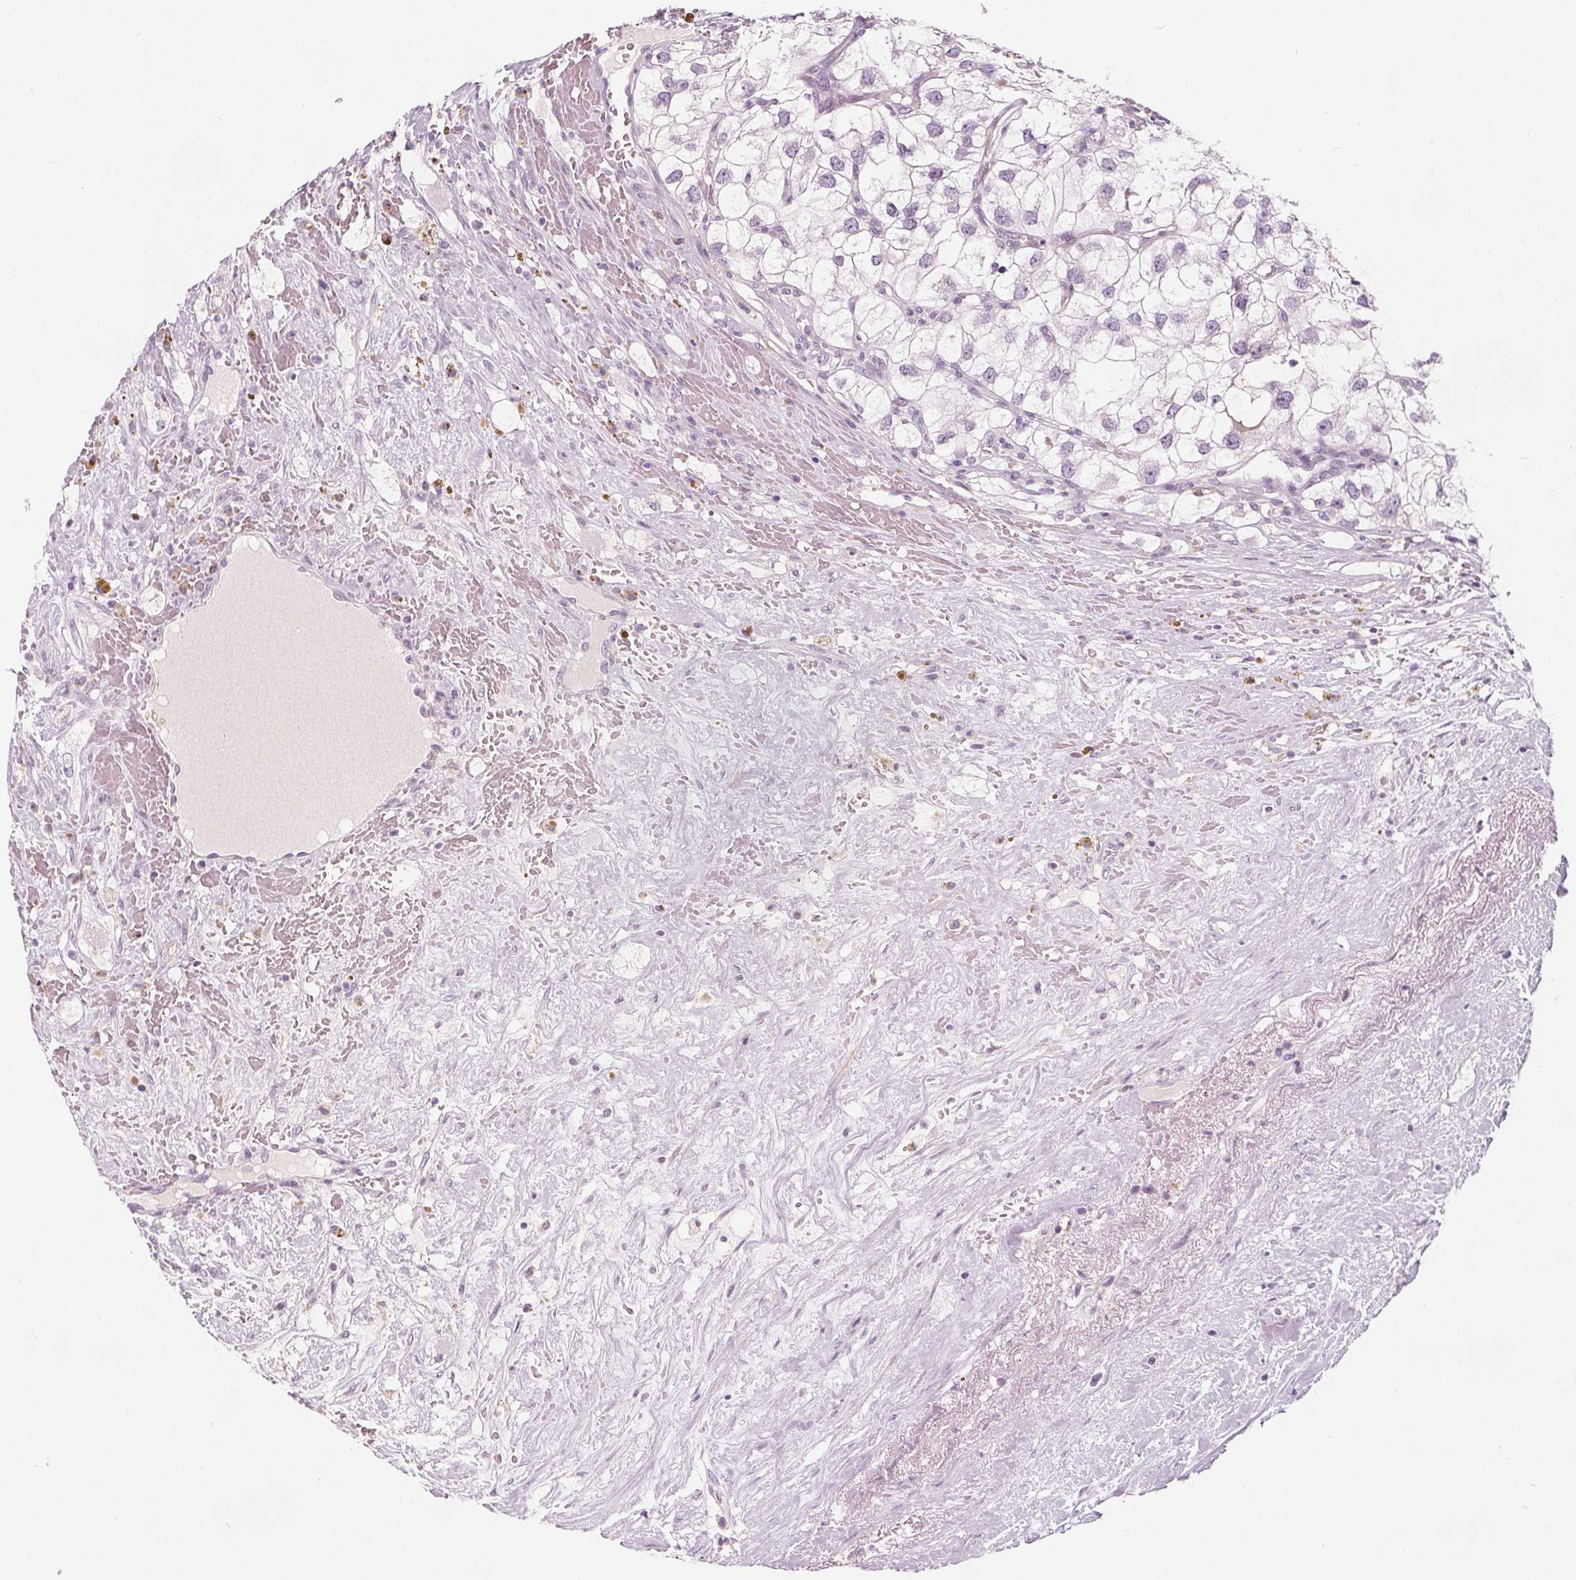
{"staining": {"intensity": "negative", "quantity": "none", "location": "none"}, "tissue": "renal cancer", "cell_type": "Tumor cells", "image_type": "cancer", "snomed": [{"axis": "morphology", "description": "Adenocarcinoma, NOS"}, {"axis": "topography", "description": "Kidney"}], "caption": "Tumor cells are negative for protein expression in human renal cancer (adenocarcinoma).", "gene": "SLC5A12", "patient": {"sex": "male", "age": 59}}